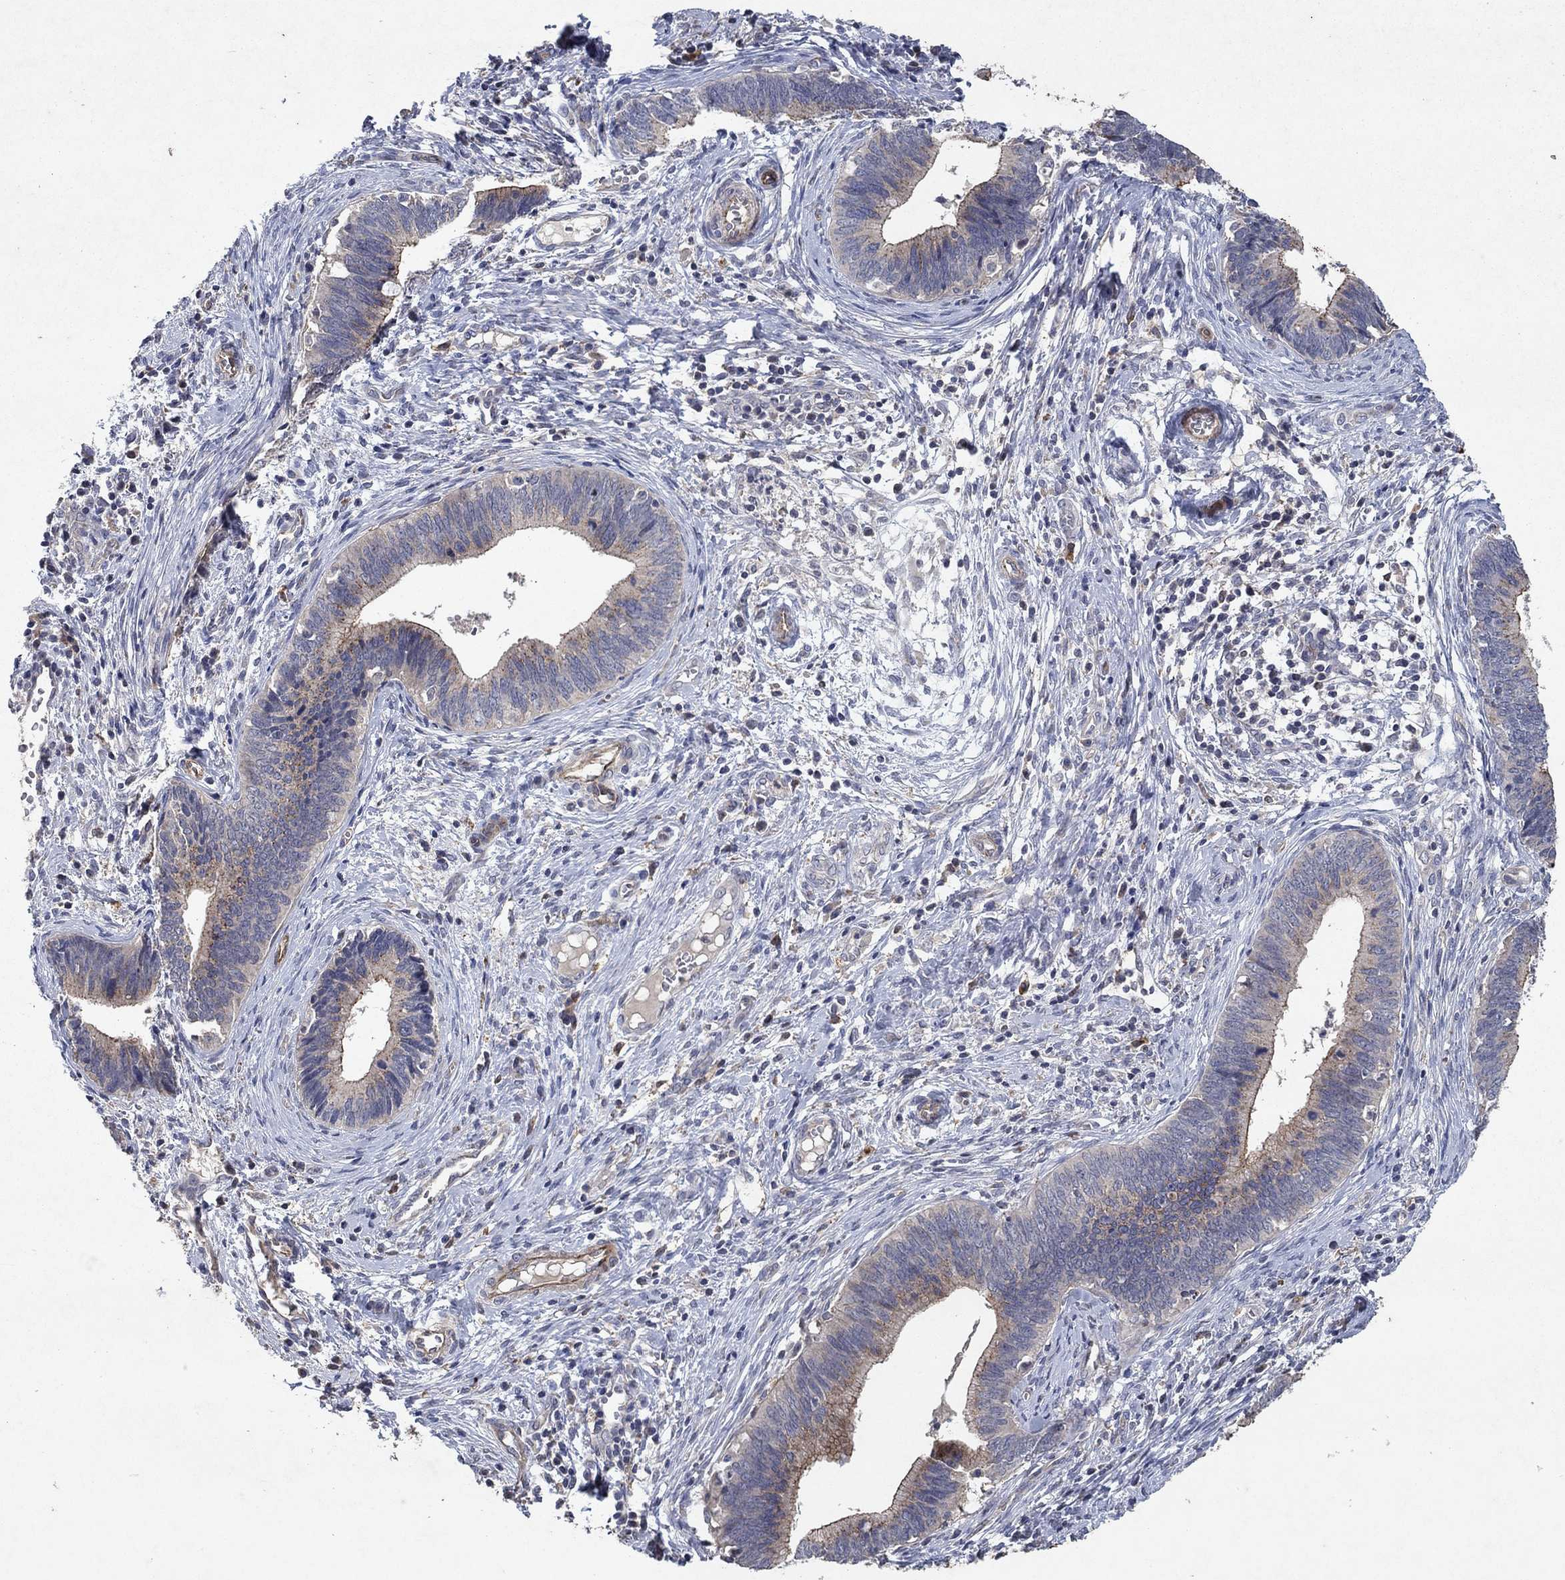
{"staining": {"intensity": "moderate", "quantity": "<25%", "location": "cytoplasmic/membranous"}, "tissue": "cervical cancer", "cell_type": "Tumor cells", "image_type": "cancer", "snomed": [{"axis": "morphology", "description": "Adenocarcinoma, NOS"}, {"axis": "topography", "description": "Cervix"}], "caption": "Immunohistochemistry photomicrograph of neoplastic tissue: human cervical cancer (adenocarcinoma) stained using immunohistochemistry (IHC) reveals low levels of moderate protein expression localized specifically in the cytoplasmic/membranous of tumor cells, appearing as a cytoplasmic/membranous brown color.", "gene": "FRG1", "patient": {"sex": "female", "age": 42}}